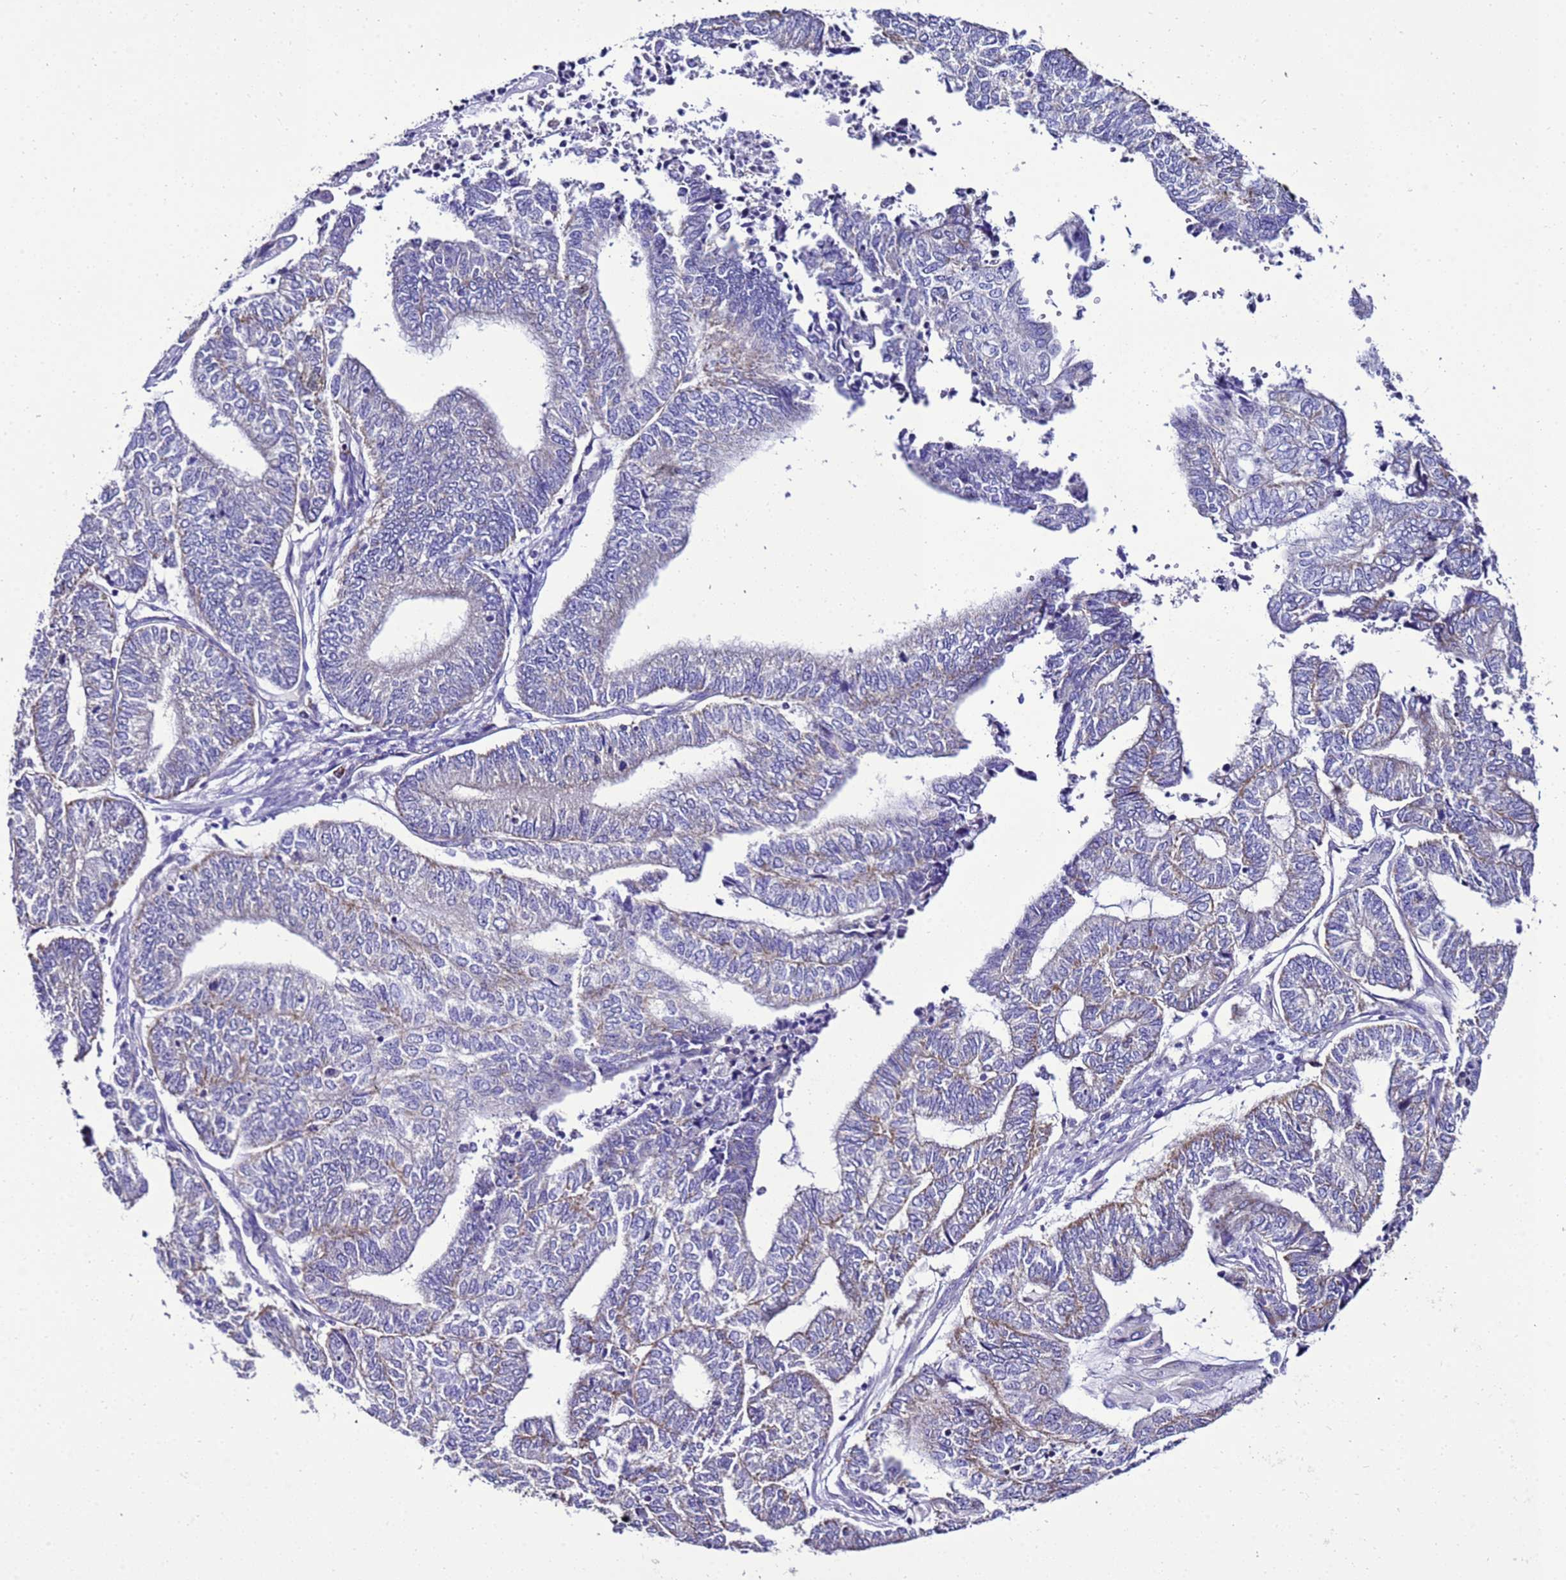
{"staining": {"intensity": "negative", "quantity": "none", "location": "none"}, "tissue": "endometrial cancer", "cell_type": "Tumor cells", "image_type": "cancer", "snomed": [{"axis": "morphology", "description": "Adenocarcinoma, NOS"}, {"axis": "topography", "description": "Uterus"}, {"axis": "topography", "description": "Endometrium"}], "caption": "The IHC histopathology image has no significant expression in tumor cells of endometrial adenocarcinoma tissue. (DAB (3,3'-diaminobenzidine) immunohistochemistry with hematoxylin counter stain).", "gene": "DPH6", "patient": {"sex": "female", "age": 70}}